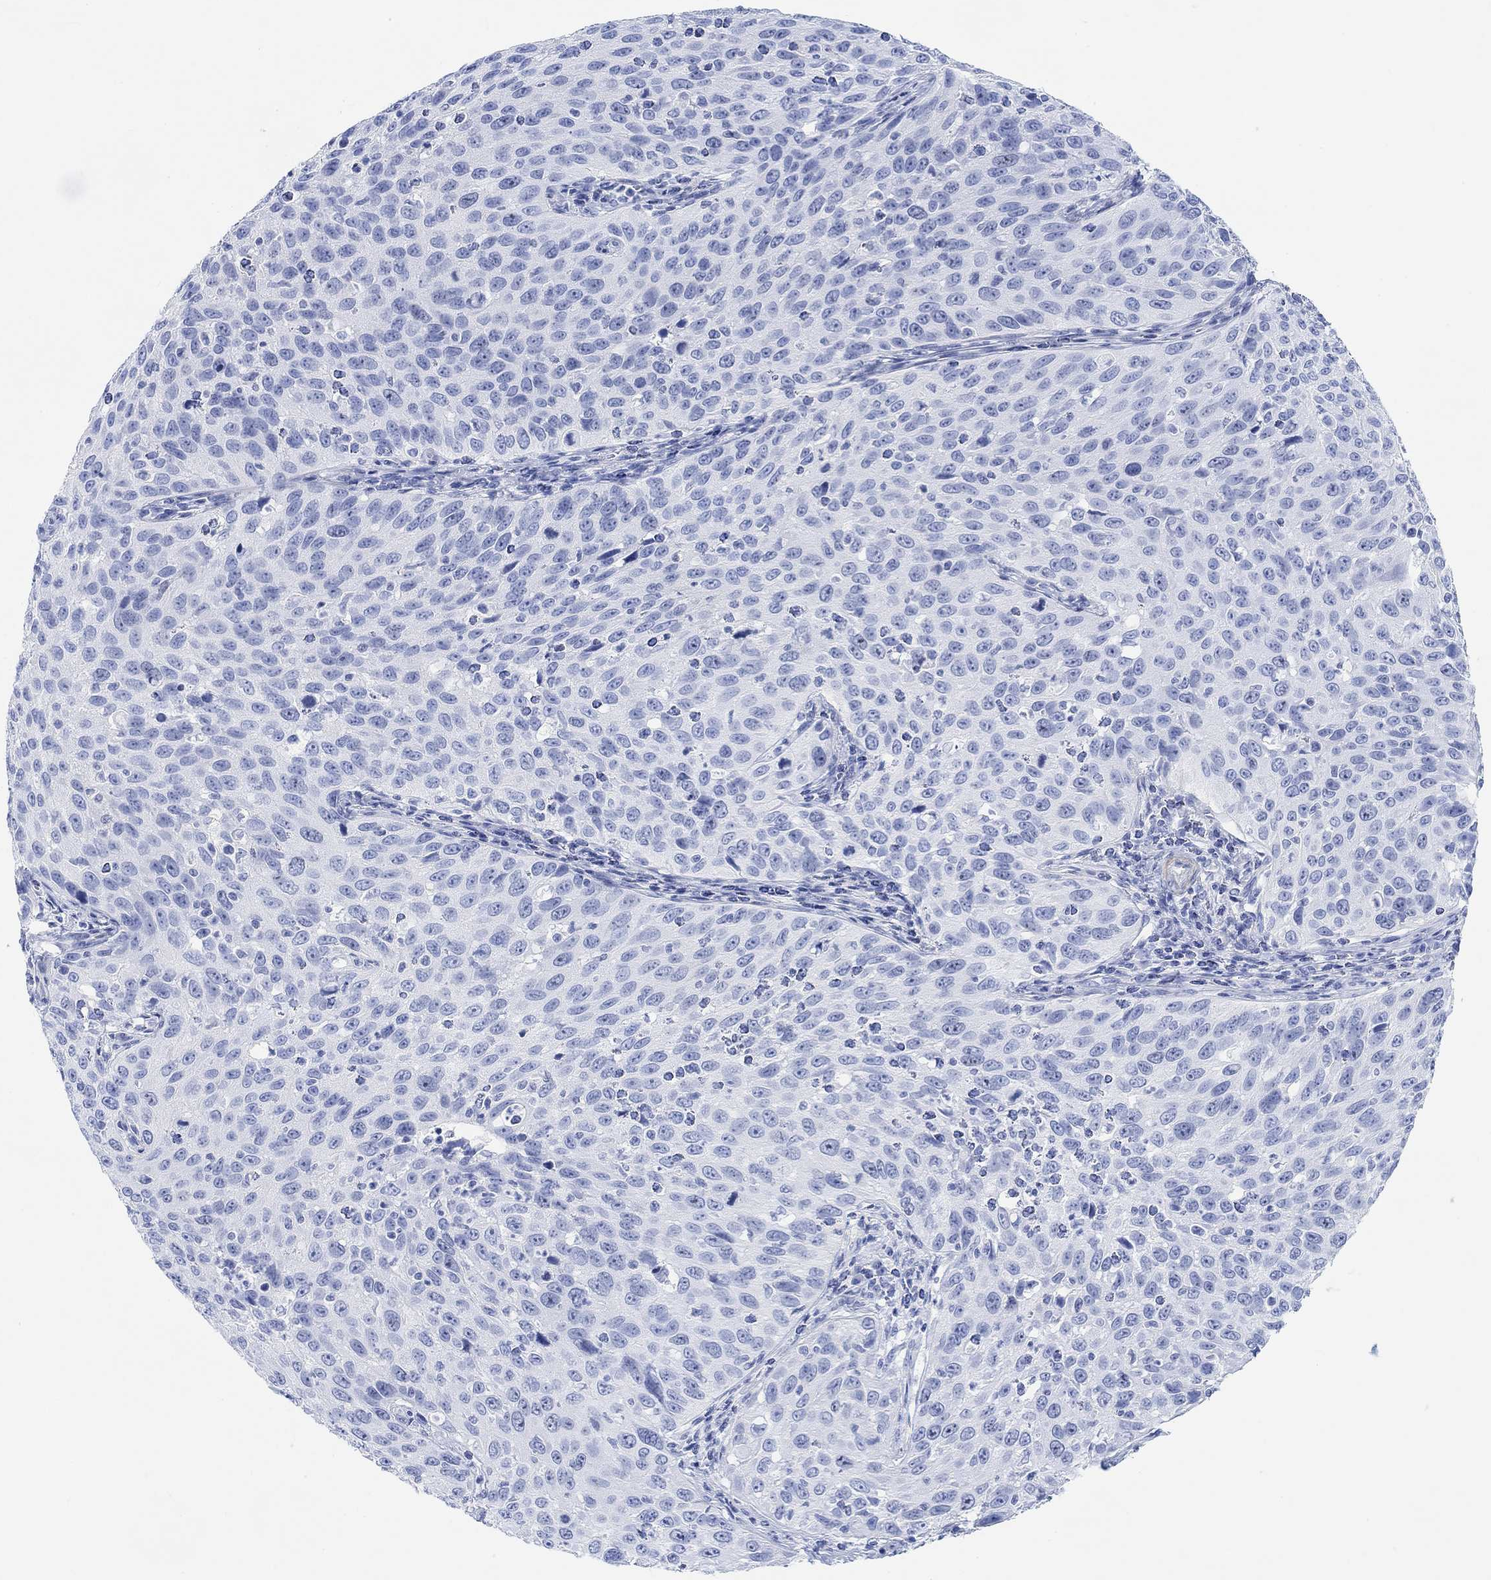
{"staining": {"intensity": "negative", "quantity": "none", "location": "none"}, "tissue": "cervical cancer", "cell_type": "Tumor cells", "image_type": "cancer", "snomed": [{"axis": "morphology", "description": "Squamous cell carcinoma, NOS"}, {"axis": "topography", "description": "Cervix"}], "caption": "This is an IHC photomicrograph of human squamous cell carcinoma (cervical). There is no staining in tumor cells.", "gene": "ANKRD33", "patient": {"sex": "female", "age": 26}}